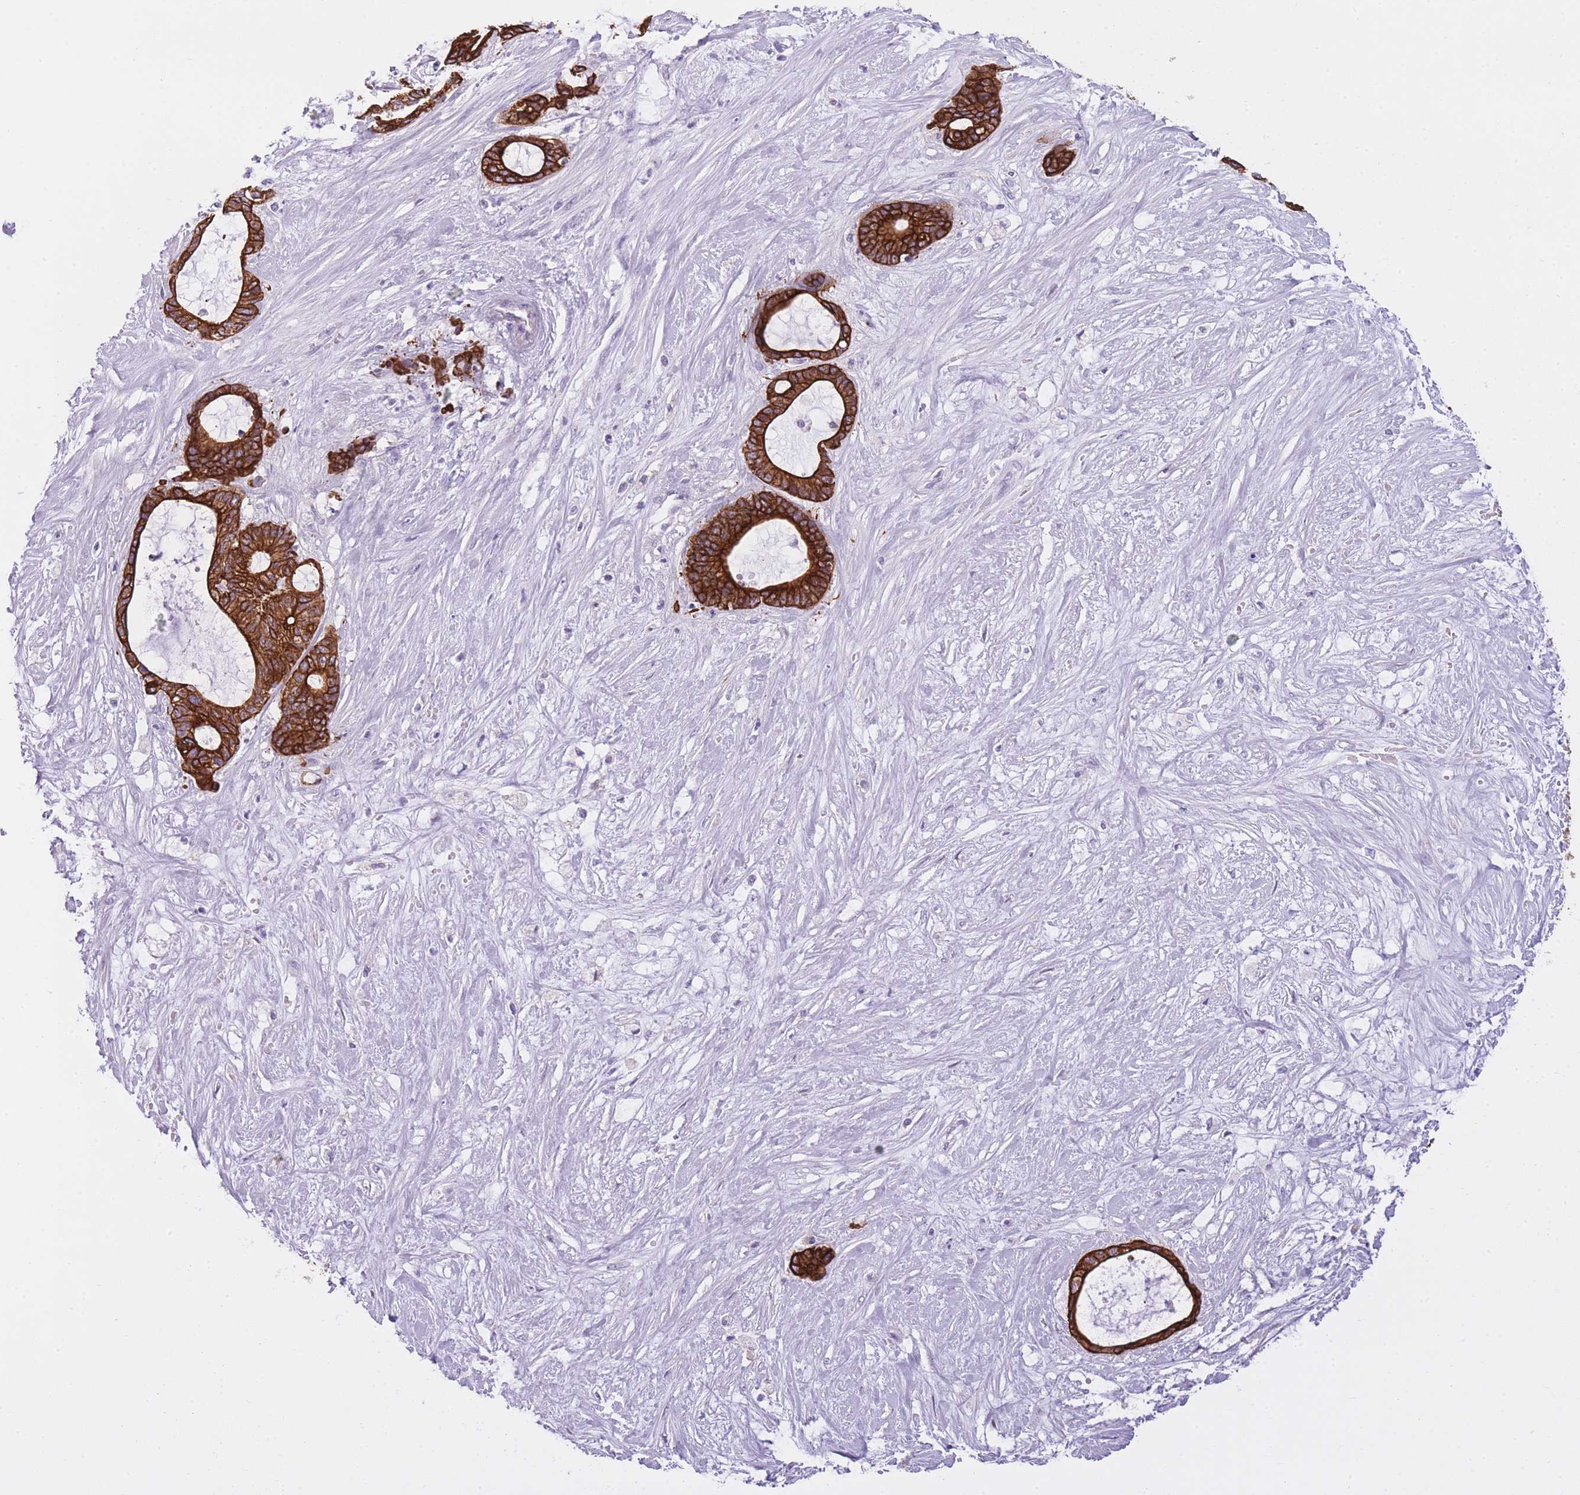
{"staining": {"intensity": "strong", "quantity": ">75%", "location": "cytoplasmic/membranous"}, "tissue": "liver cancer", "cell_type": "Tumor cells", "image_type": "cancer", "snomed": [{"axis": "morphology", "description": "Normal tissue, NOS"}, {"axis": "morphology", "description": "Cholangiocarcinoma"}, {"axis": "topography", "description": "Liver"}, {"axis": "topography", "description": "Peripheral nerve tissue"}], "caption": "Liver cancer stained with a brown dye displays strong cytoplasmic/membranous positive staining in approximately >75% of tumor cells.", "gene": "RADX", "patient": {"sex": "female", "age": 73}}